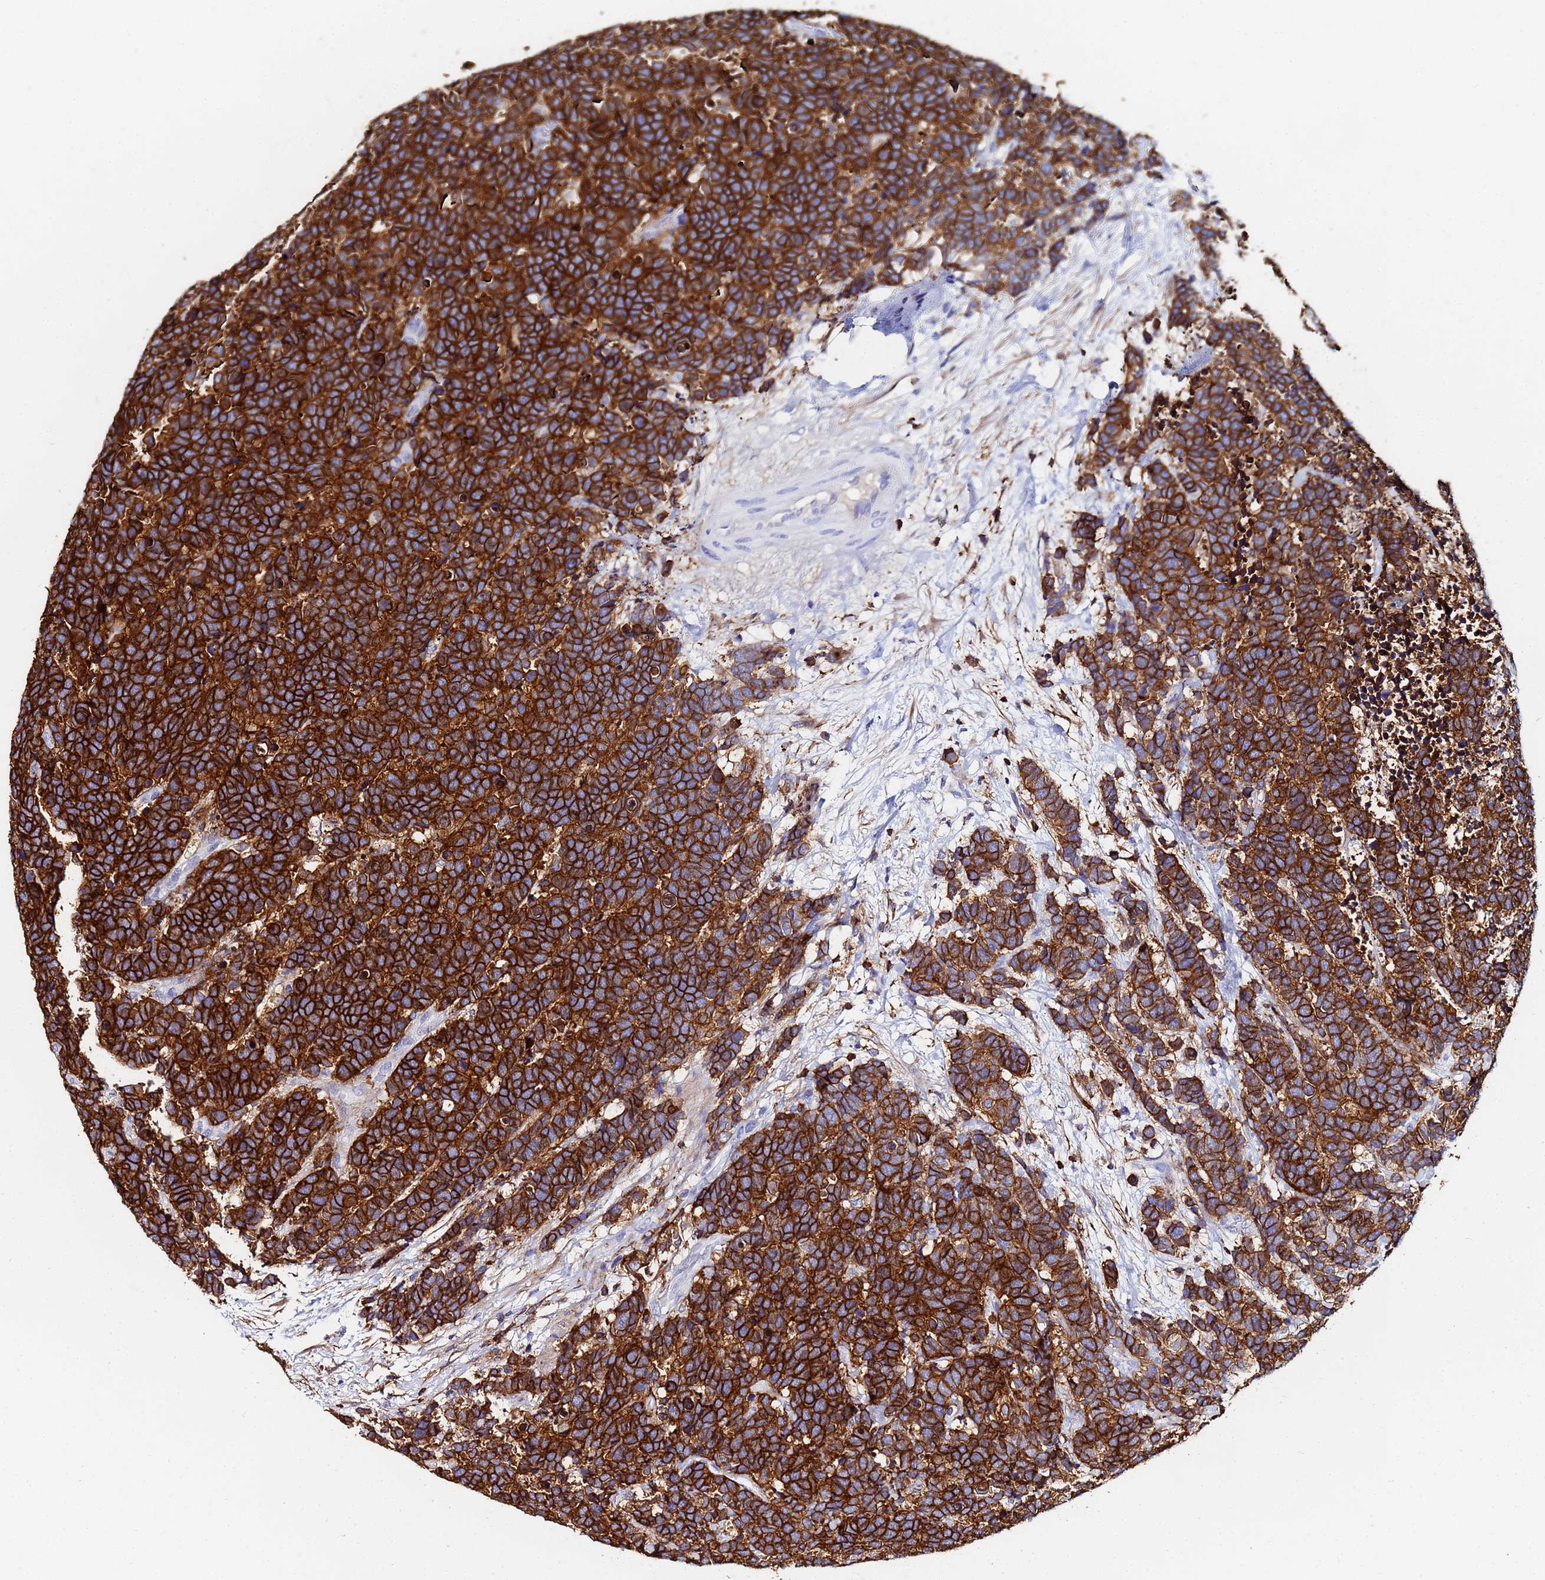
{"staining": {"intensity": "strong", "quantity": ">75%", "location": "cytoplasmic/membranous"}, "tissue": "carcinoid", "cell_type": "Tumor cells", "image_type": "cancer", "snomed": [{"axis": "morphology", "description": "Carcinoma, NOS"}, {"axis": "morphology", "description": "Carcinoid, malignant, NOS"}, {"axis": "topography", "description": "Urinary bladder"}], "caption": "This is an image of immunohistochemistry staining of carcinoid (malignant), which shows strong positivity in the cytoplasmic/membranous of tumor cells.", "gene": "BASP1", "patient": {"sex": "male", "age": 57}}